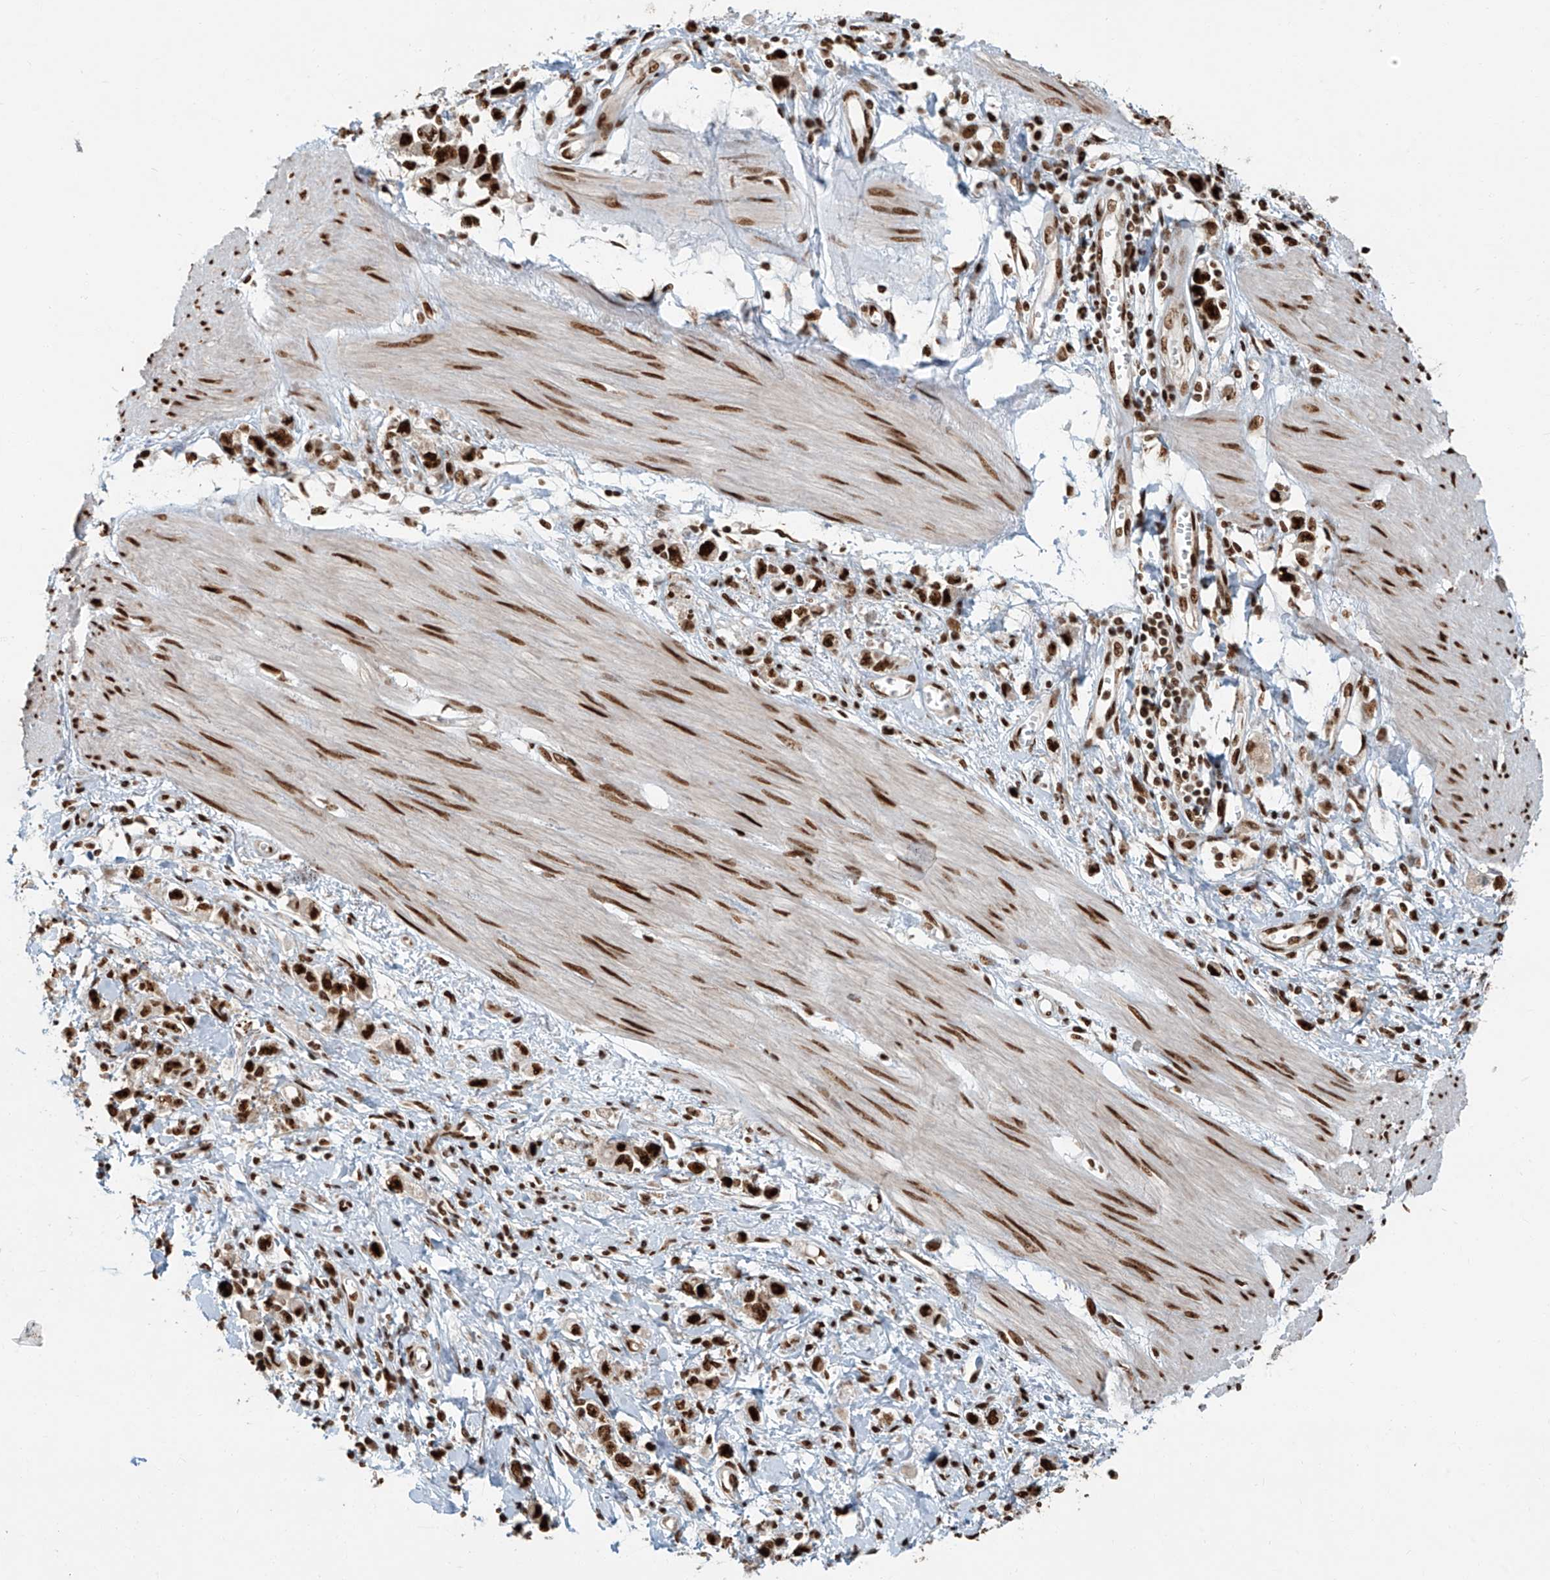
{"staining": {"intensity": "strong", "quantity": ">75%", "location": "nuclear"}, "tissue": "stomach cancer", "cell_type": "Tumor cells", "image_type": "cancer", "snomed": [{"axis": "morphology", "description": "Adenocarcinoma, NOS"}, {"axis": "topography", "description": "Stomach"}], "caption": "Approximately >75% of tumor cells in human stomach cancer demonstrate strong nuclear protein positivity as visualized by brown immunohistochemical staining.", "gene": "FAM193B", "patient": {"sex": "female", "age": 76}}